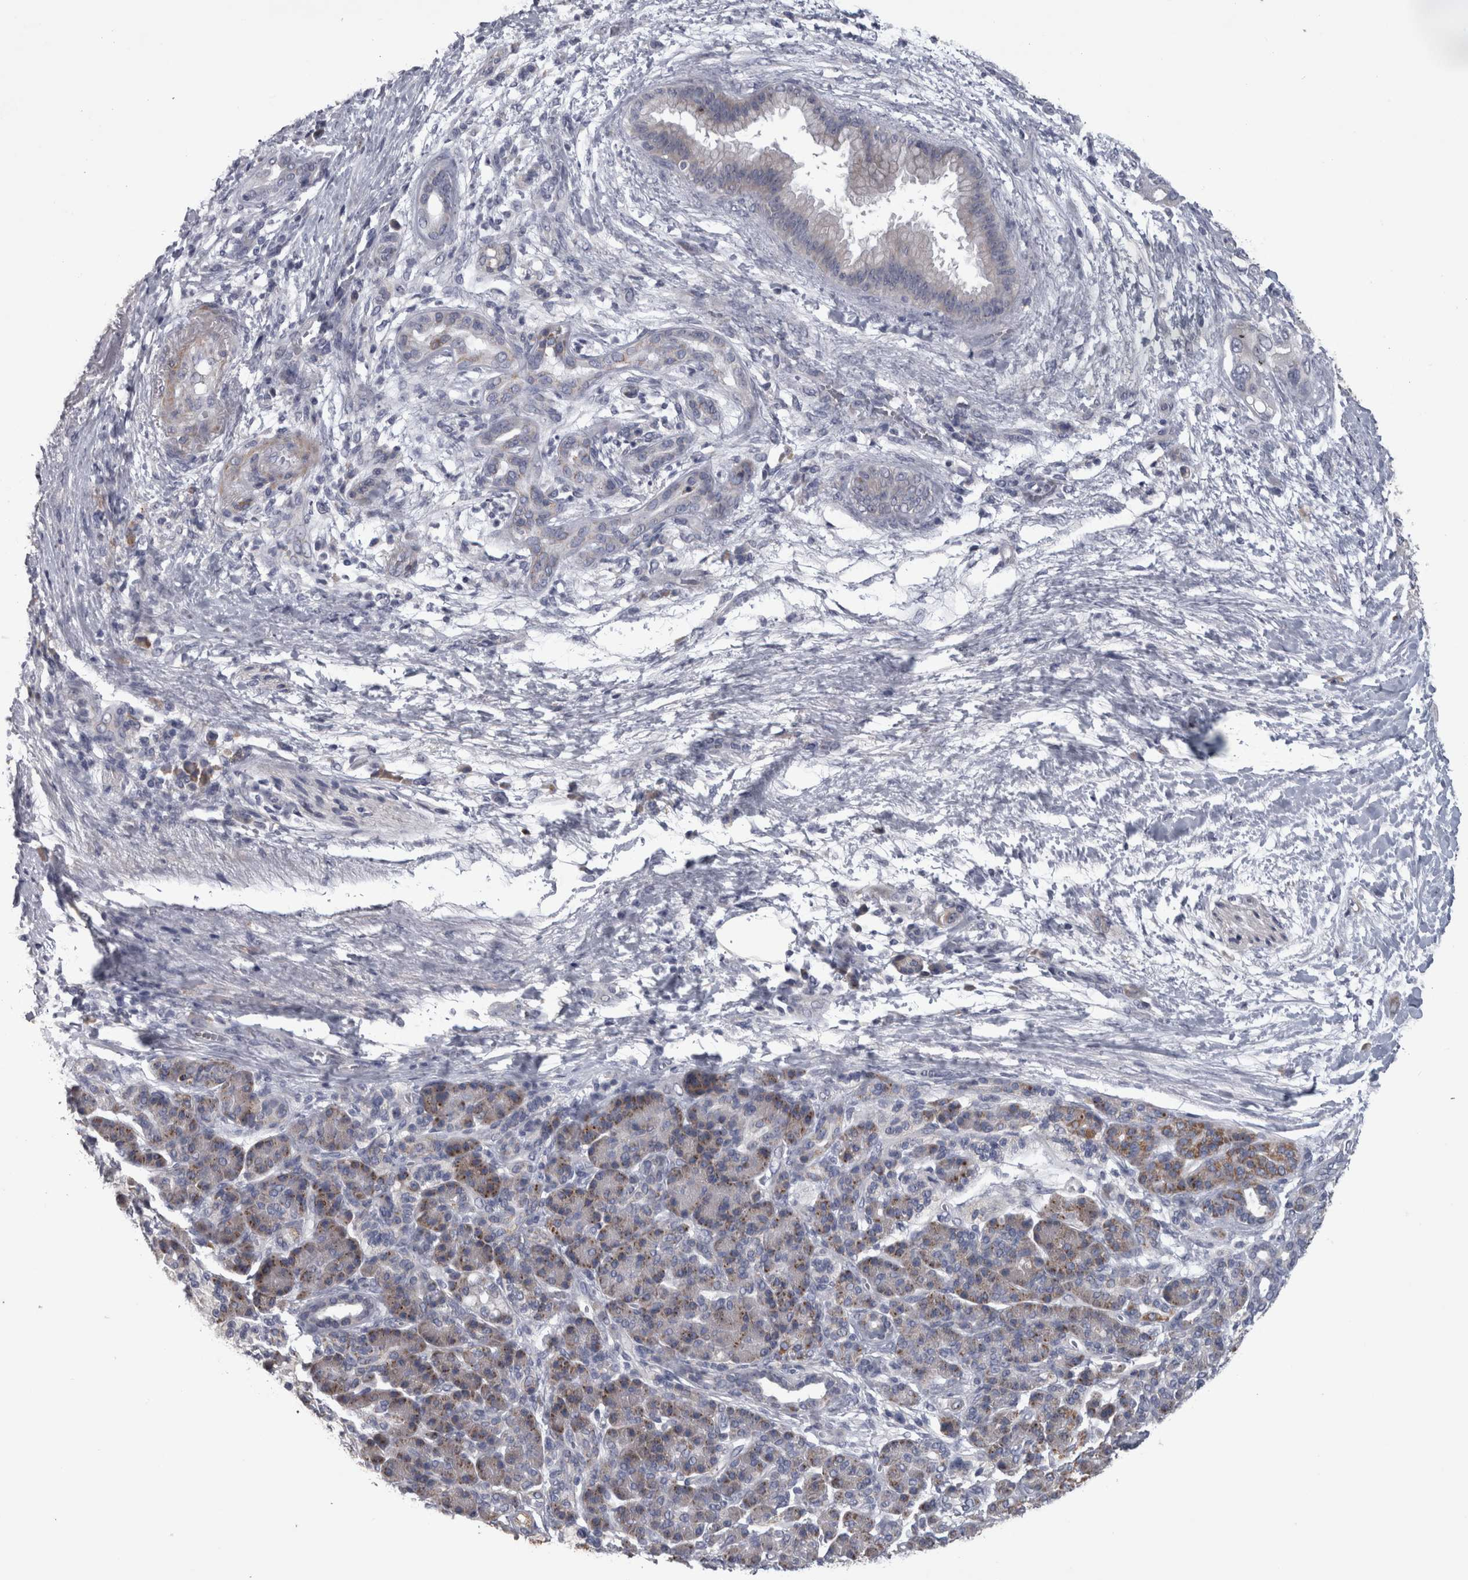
{"staining": {"intensity": "negative", "quantity": "none", "location": "none"}, "tissue": "pancreatic cancer", "cell_type": "Tumor cells", "image_type": "cancer", "snomed": [{"axis": "morphology", "description": "Adenocarcinoma, NOS"}, {"axis": "topography", "description": "Pancreas"}], "caption": "A micrograph of human pancreatic cancer is negative for staining in tumor cells.", "gene": "DBT", "patient": {"sex": "male", "age": 59}}